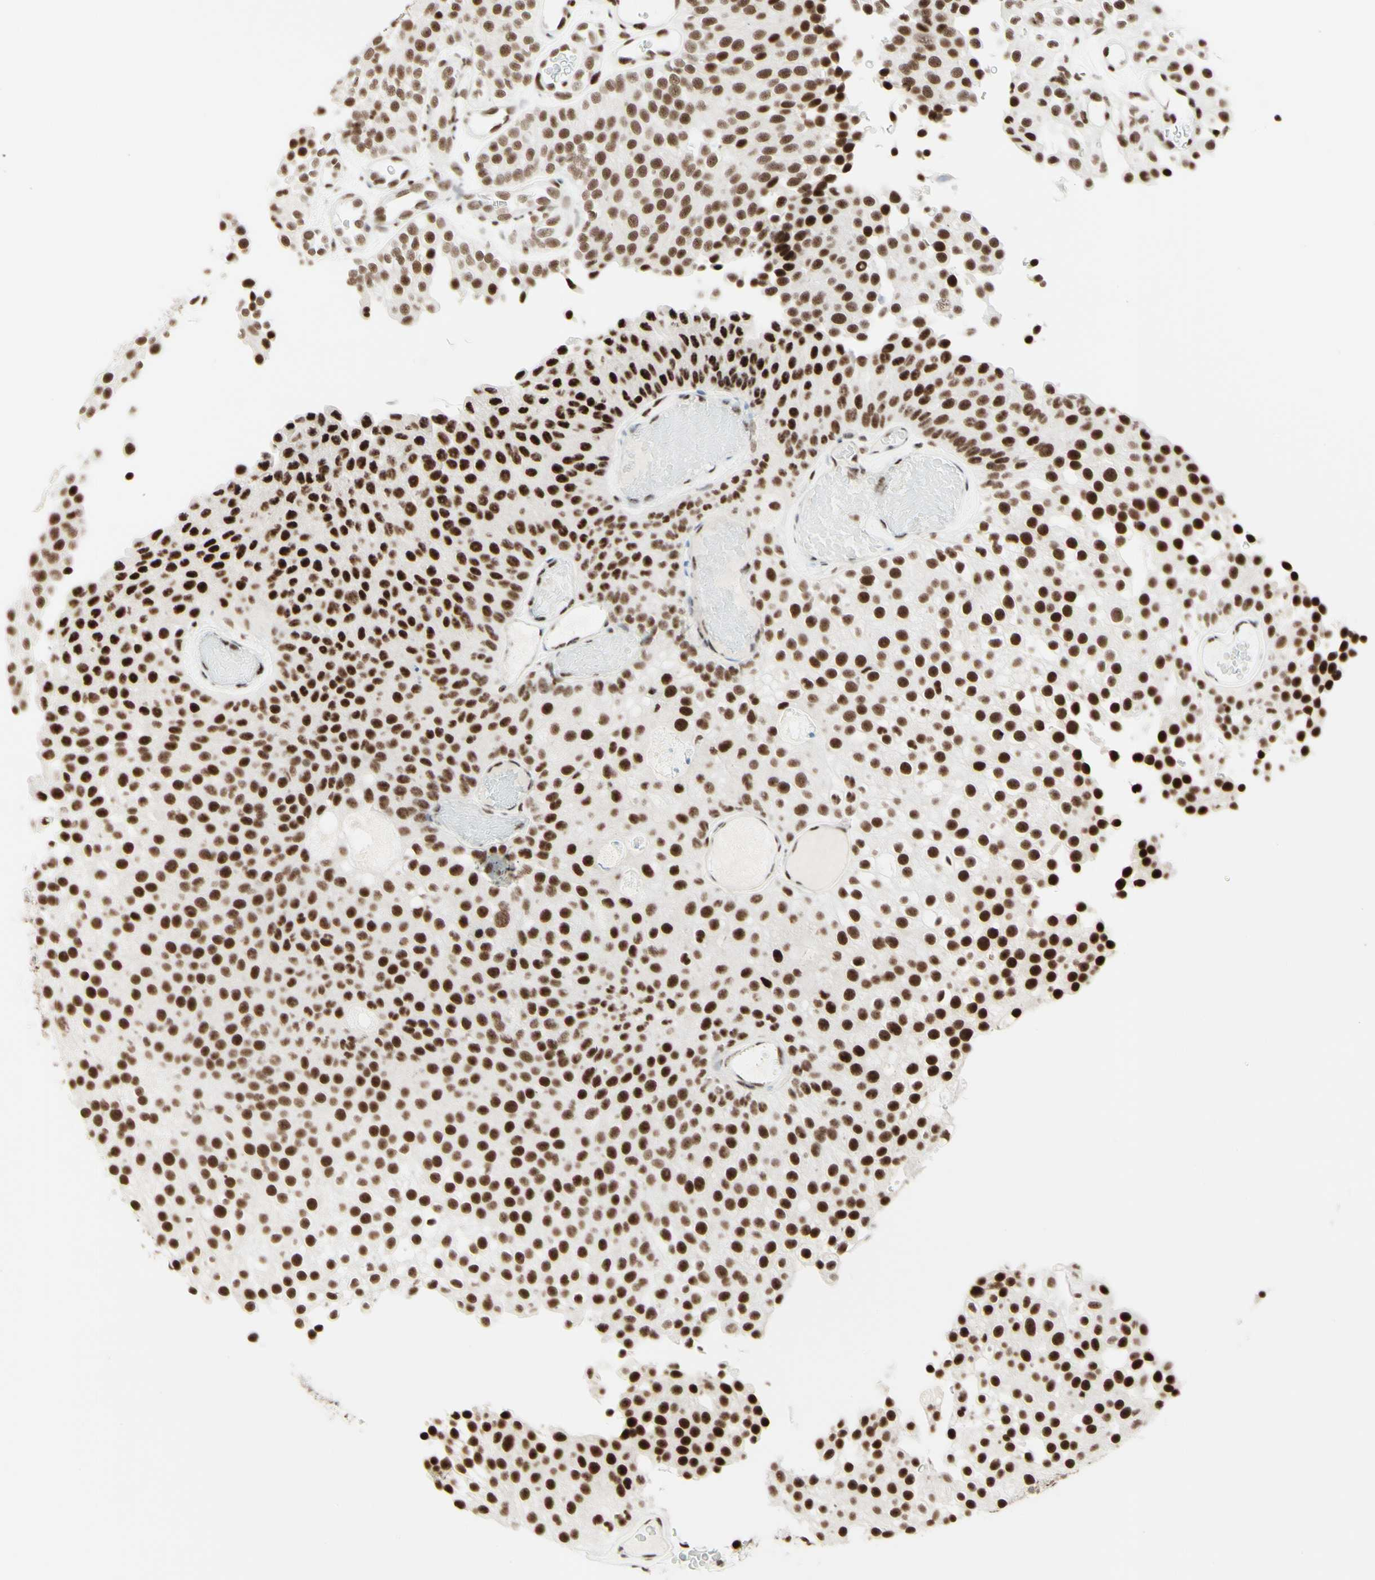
{"staining": {"intensity": "strong", "quantity": ">75%", "location": "nuclear"}, "tissue": "urothelial cancer", "cell_type": "Tumor cells", "image_type": "cancer", "snomed": [{"axis": "morphology", "description": "Urothelial carcinoma, Low grade"}, {"axis": "topography", "description": "Urinary bladder"}], "caption": "This photomicrograph displays immunohistochemistry (IHC) staining of urothelial cancer, with high strong nuclear staining in approximately >75% of tumor cells.", "gene": "WTAP", "patient": {"sex": "male", "age": 78}}